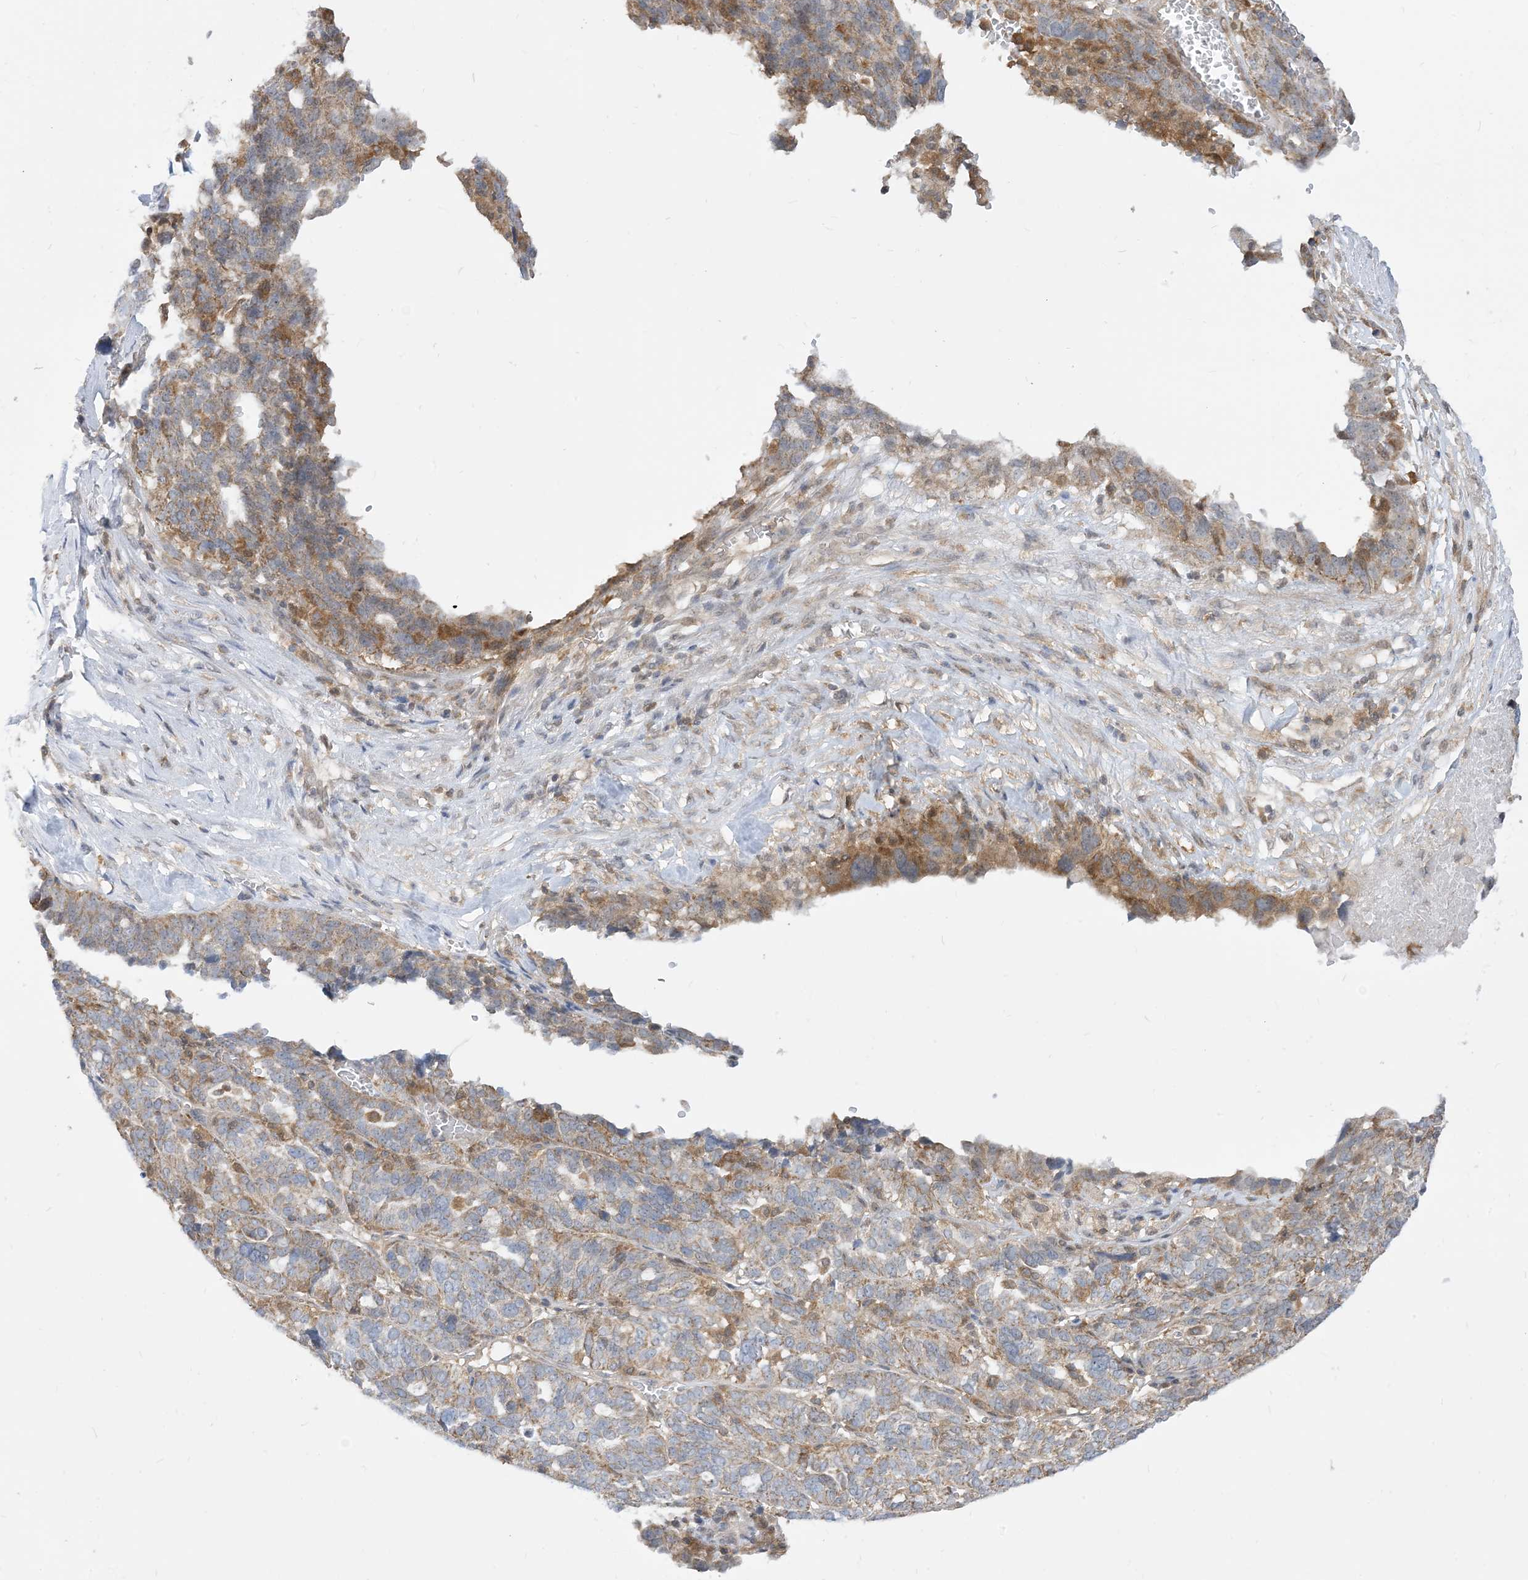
{"staining": {"intensity": "weak", "quantity": "25%-75%", "location": "cytoplasmic/membranous"}, "tissue": "ovarian cancer", "cell_type": "Tumor cells", "image_type": "cancer", "snomed": [{"axis": "morphology", "description": "Cystadenocarcinoma, serous, NOS"}, {"axis": "topography", "description": "Ovary"}], "caption": "This histopathology image exhibits IHC staining of human ovarian cancer (serous cystadenocarcinoma), with low weak cytoplasmic/membranous positivity in approximately 25%-75% of tumor cells.", "gene": "CASP4", "patient": {"sex": "female", "age": 59}}